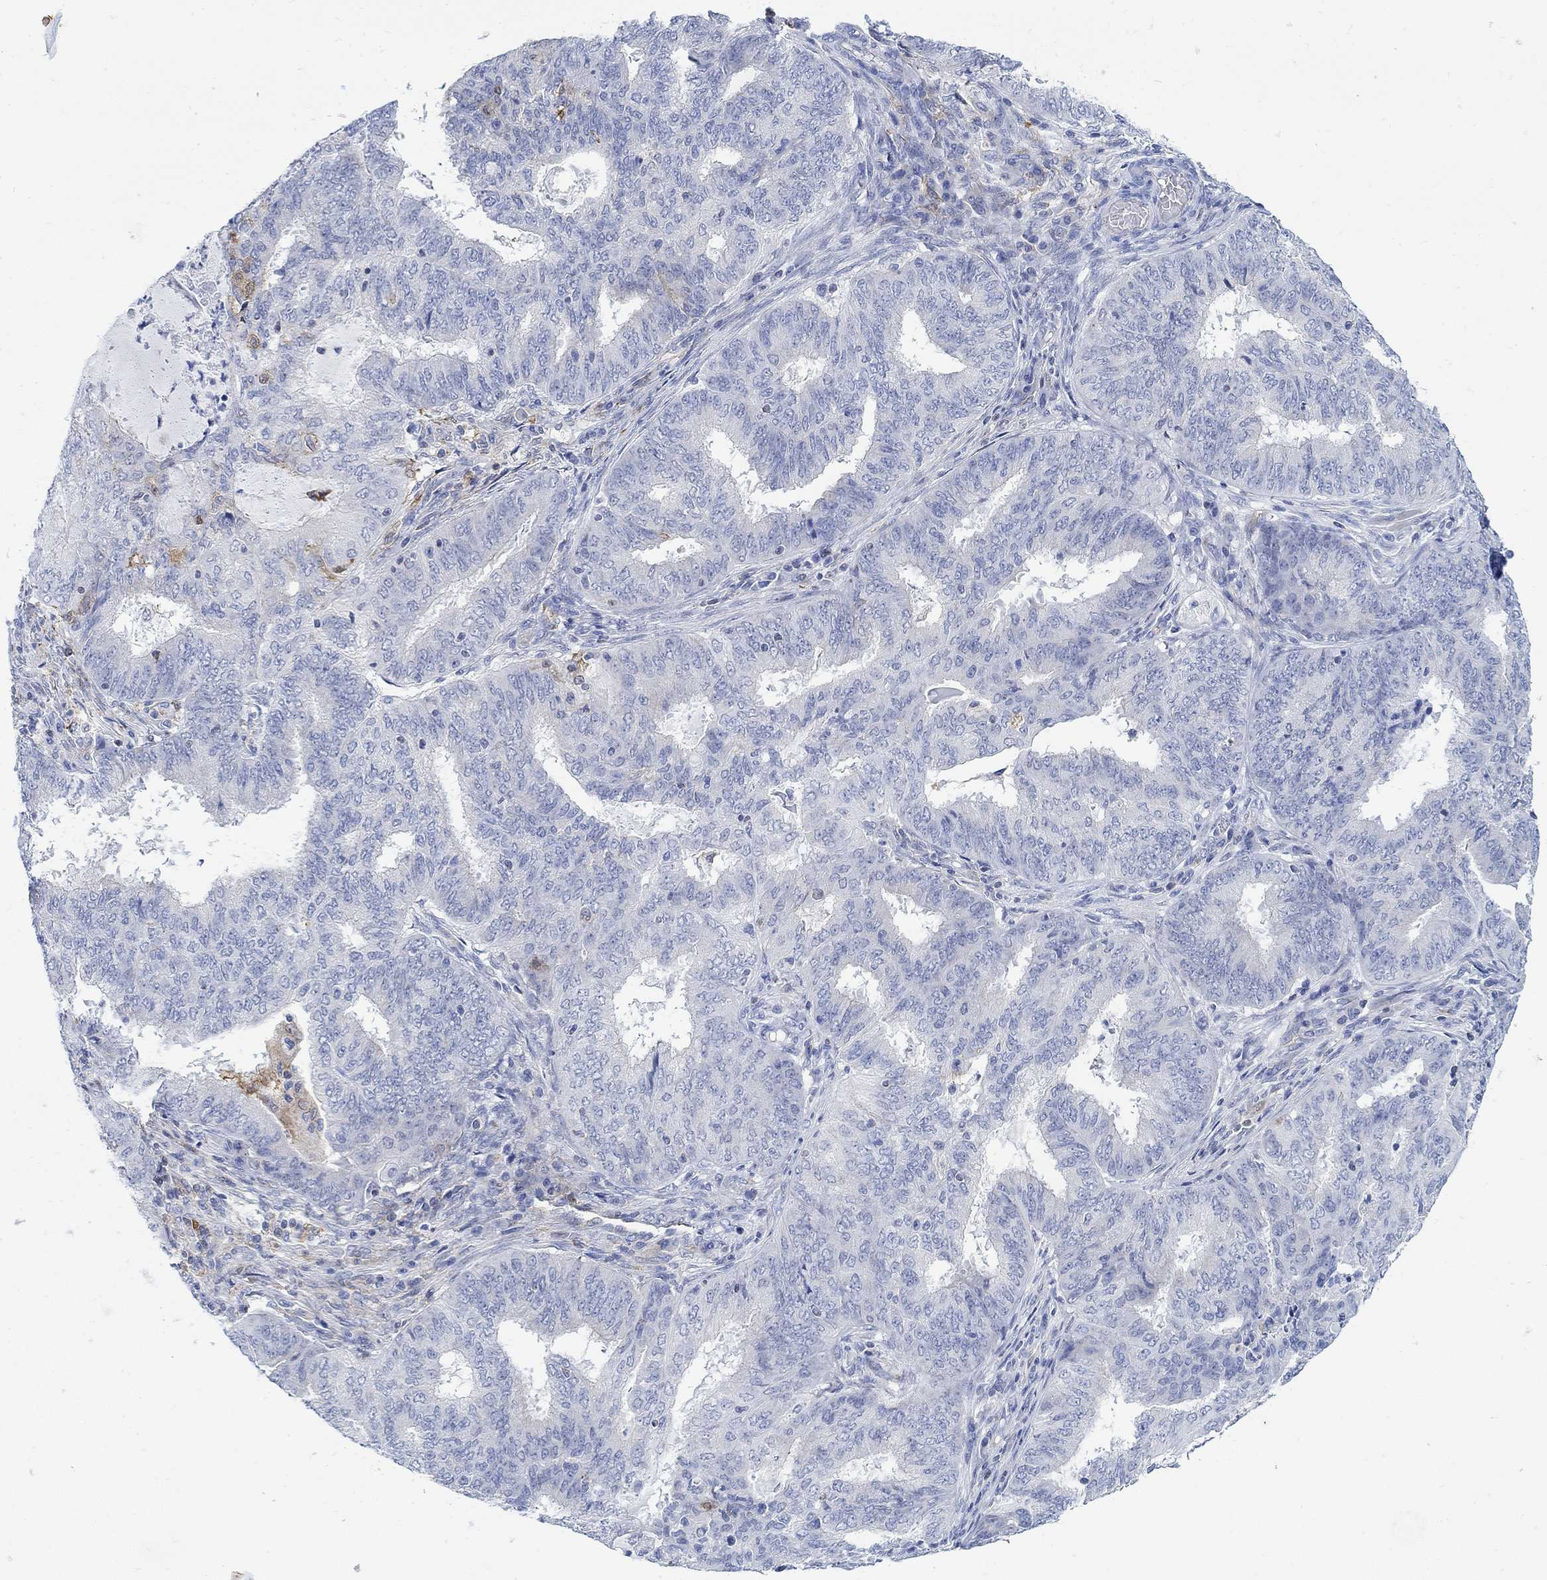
{"staining": {"intensity": "weak", "quantity": "<25%", "location": "cytoplasmic/membranous"}, "tissue": "endometrial cancer", "cell_type": "Tumor cells", "image_type": "cancer", "snomed": [{"axis": "morphology", "description": "Adenocarcinoma, NOS"}, {"axis": "topography", "description": "Endometrium"}], "caption": "This is an immunohistochemistry (IHC) photomicrograph of endometrial cancer (adenocarcinoma). There is no staining in tumor cells.", "gene": "PHF21B", "patient": {"sex": "female", "age": 62}}